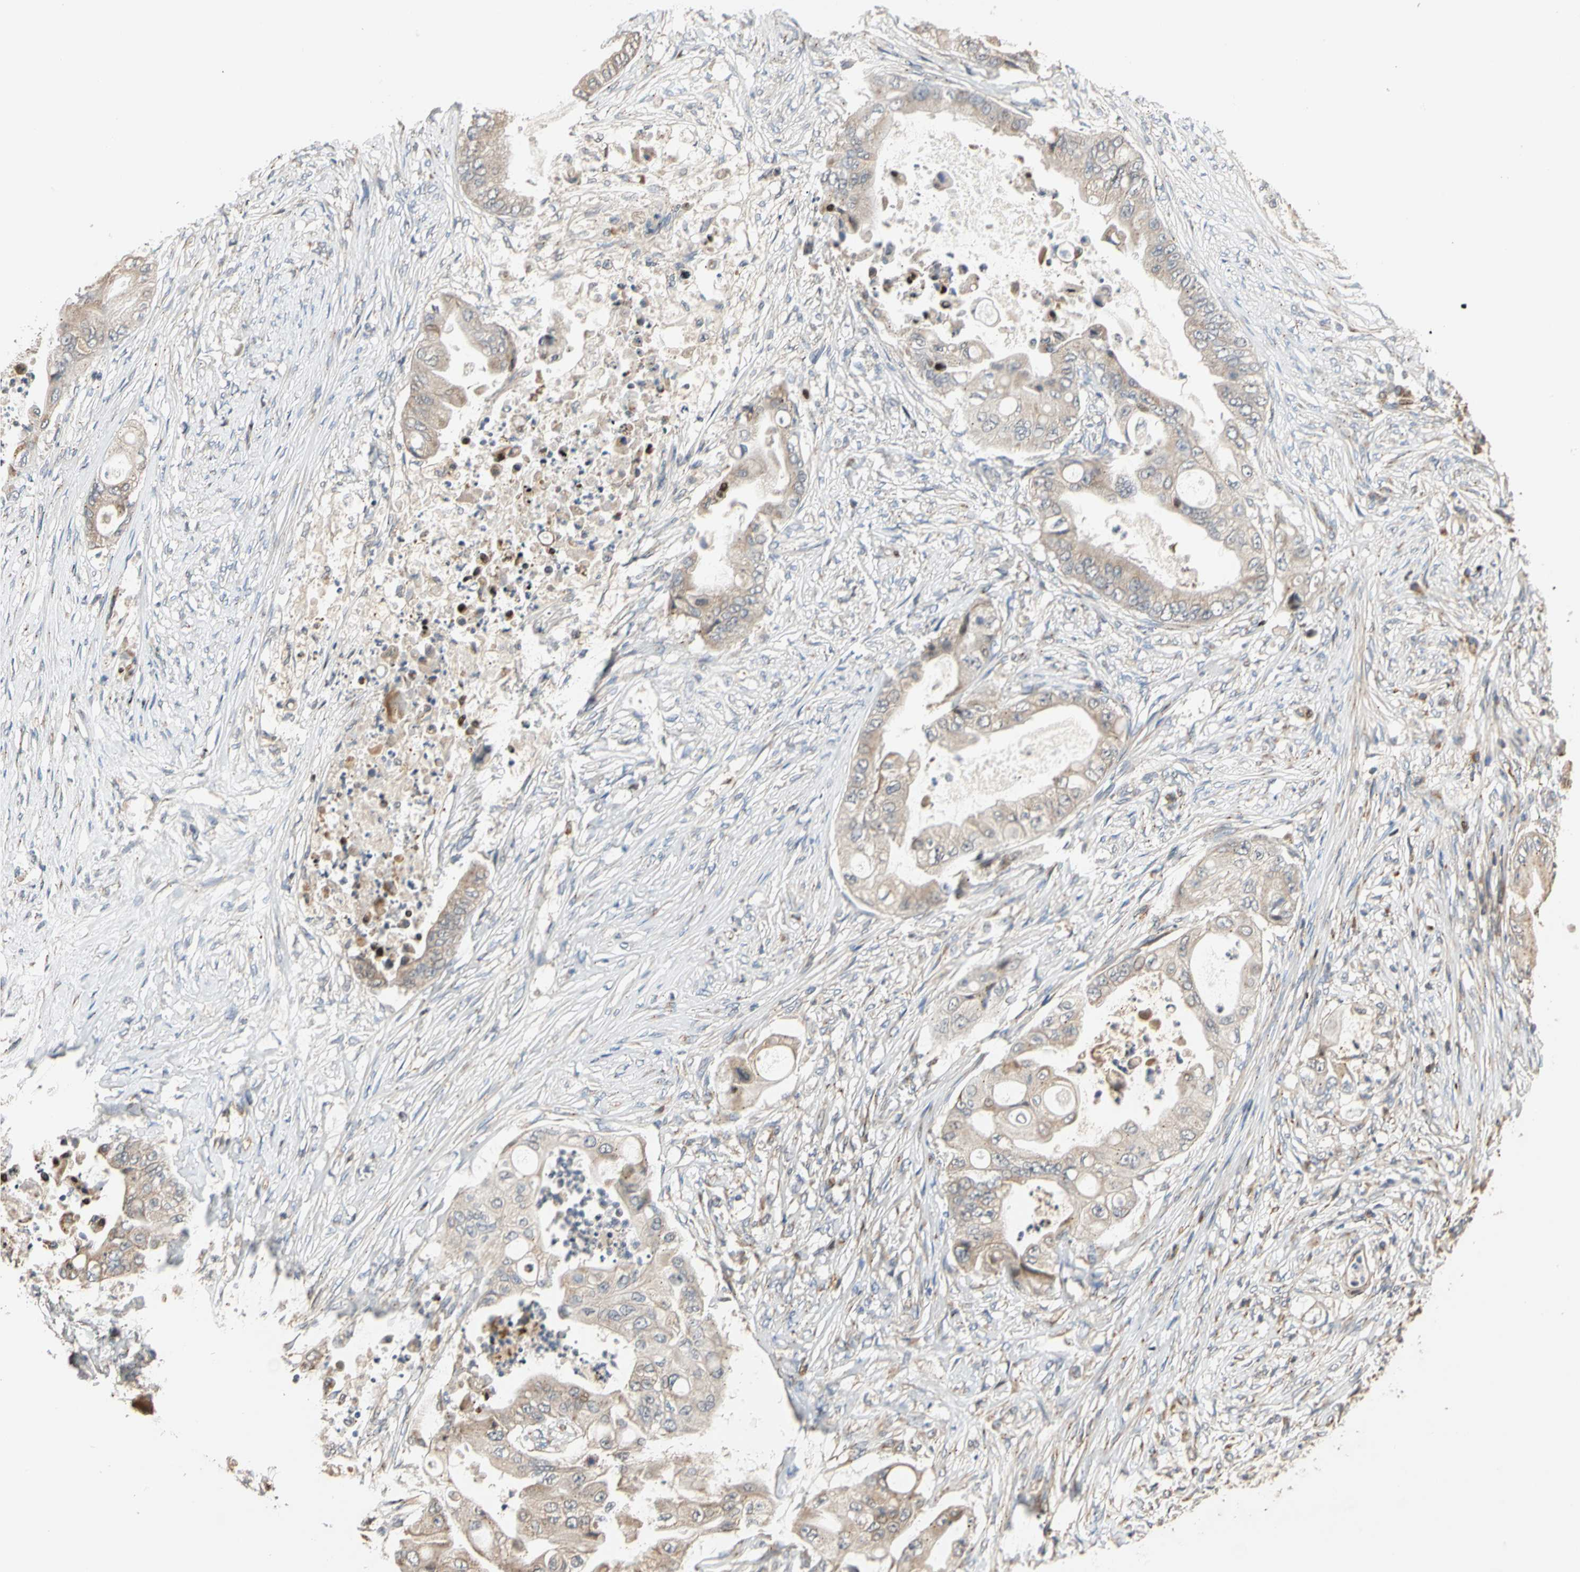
{"staining": {"intensity": "moderate", "quantity": "25%-75%", "location": "cytoplasmic/membranous"}, "tissue": "stomach cancer", "cell_type": "Tumor cells", "image_type": "cancer", "snomed": [{"axis": "morphology", "description": "Adenocarcinoma, NOS"}, {"axis": "topography", "description": "Stomach"}], "caption": "Human adenocarcinoma (stomach) stained with a protein marker reveals moderate staining in tumor cells.", "gene": "IP6K2", "patient": {"sex": "female", "age": 73}}